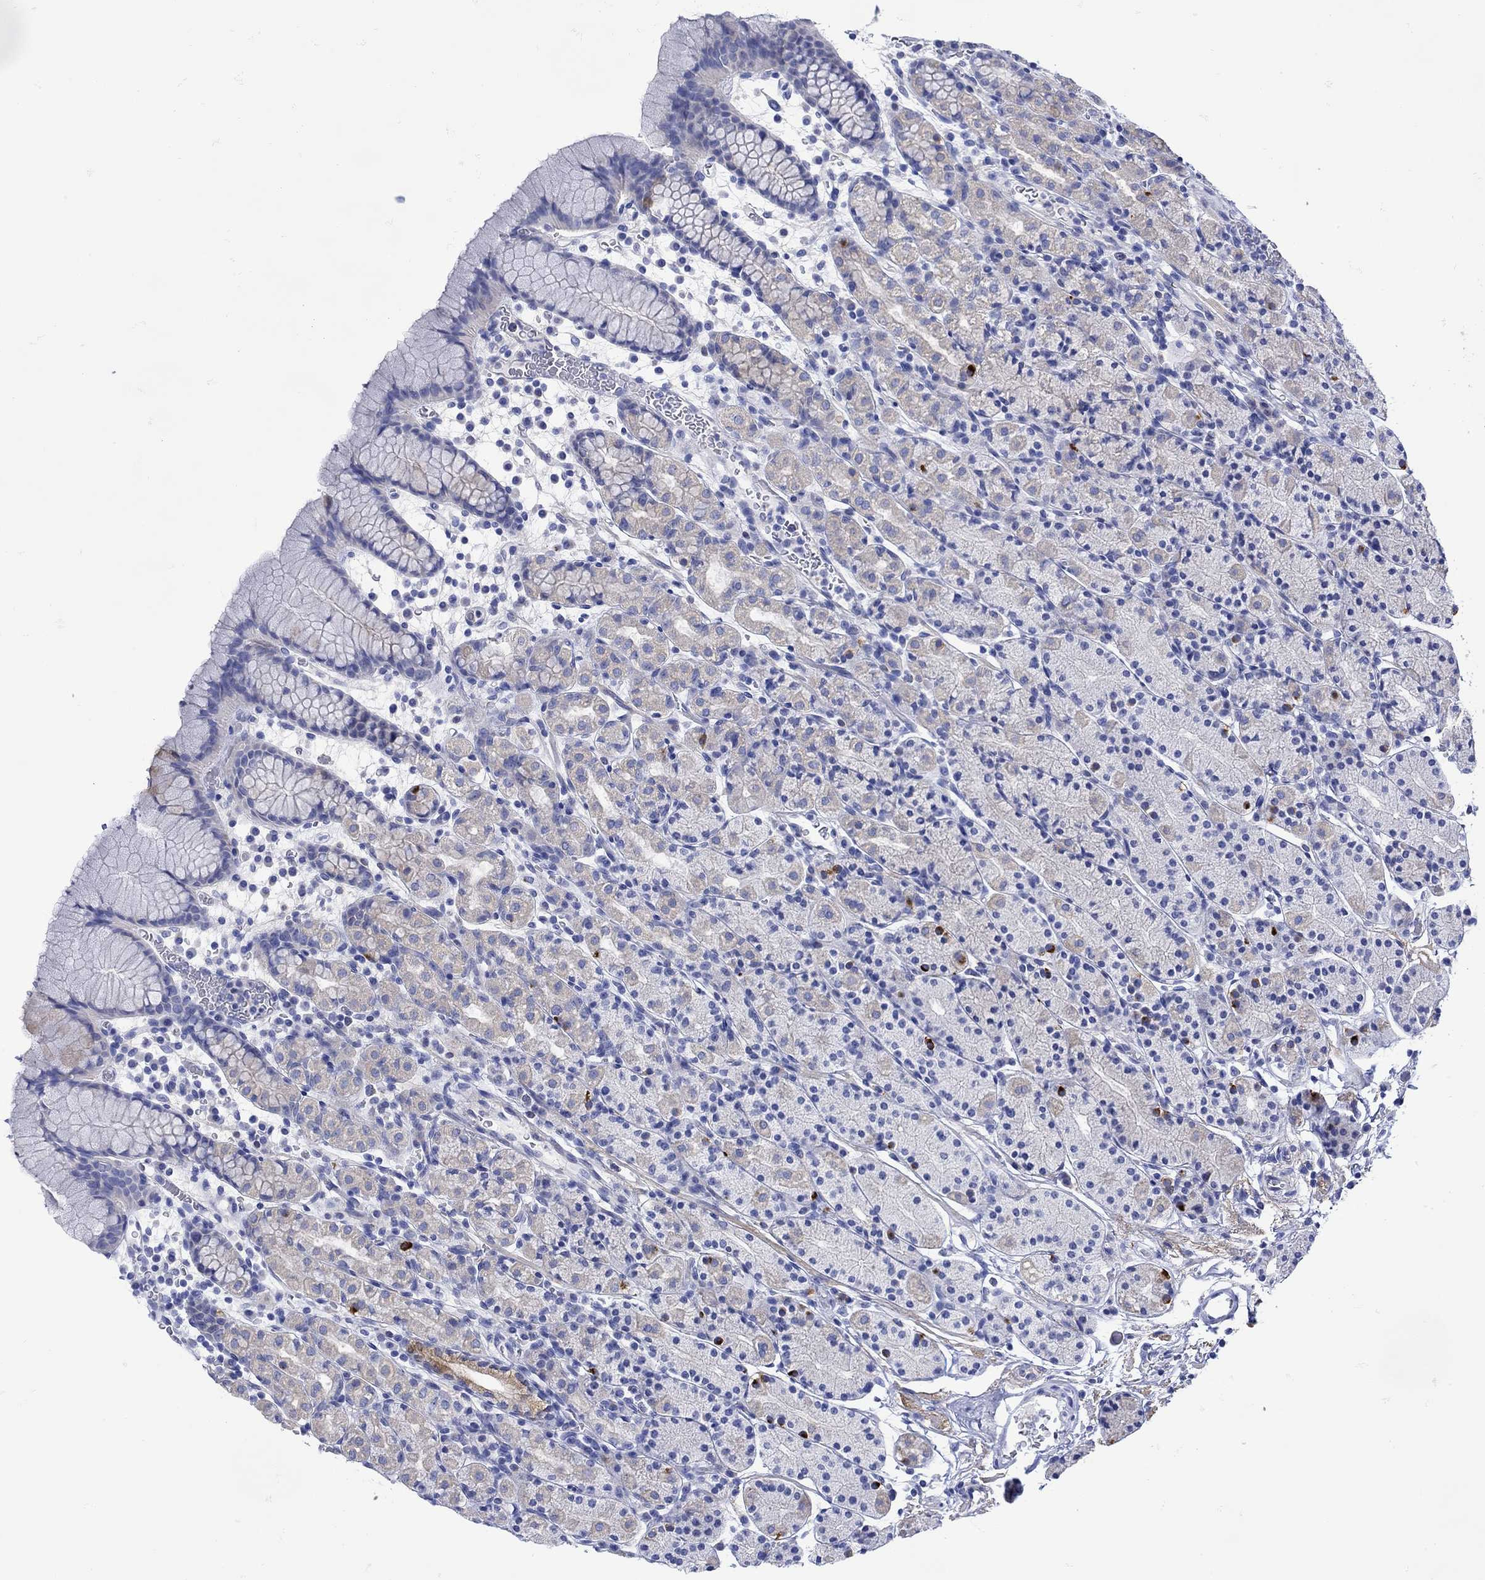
{"staining": {"intensity": "strong", "quantity": "<25%", "location": "cytoplasmic/membranous"}, "tissue": "stomach", "cell_type": "Glandular cells", "image_type": "normal", "snomed": [{"axis": "morphology", "description": "Normal tissue, NOS"}, {"axis": "topography", "description": "Stomach, upper"}, {"axis": "topography", "description": "Stomach"}], "caption": "Protein analysis of unremarkable stomach displays strong cytoplasmic/membranous positivity in about <25% of glandular cells. The staining was performed using DAB to visualize the protein expression in brown, while the nuclei were stained in blue with hematoxylin (Magnification: 20x).", "gene": "ANKMY1", "patient": {"sex": "male", "age": 62}}